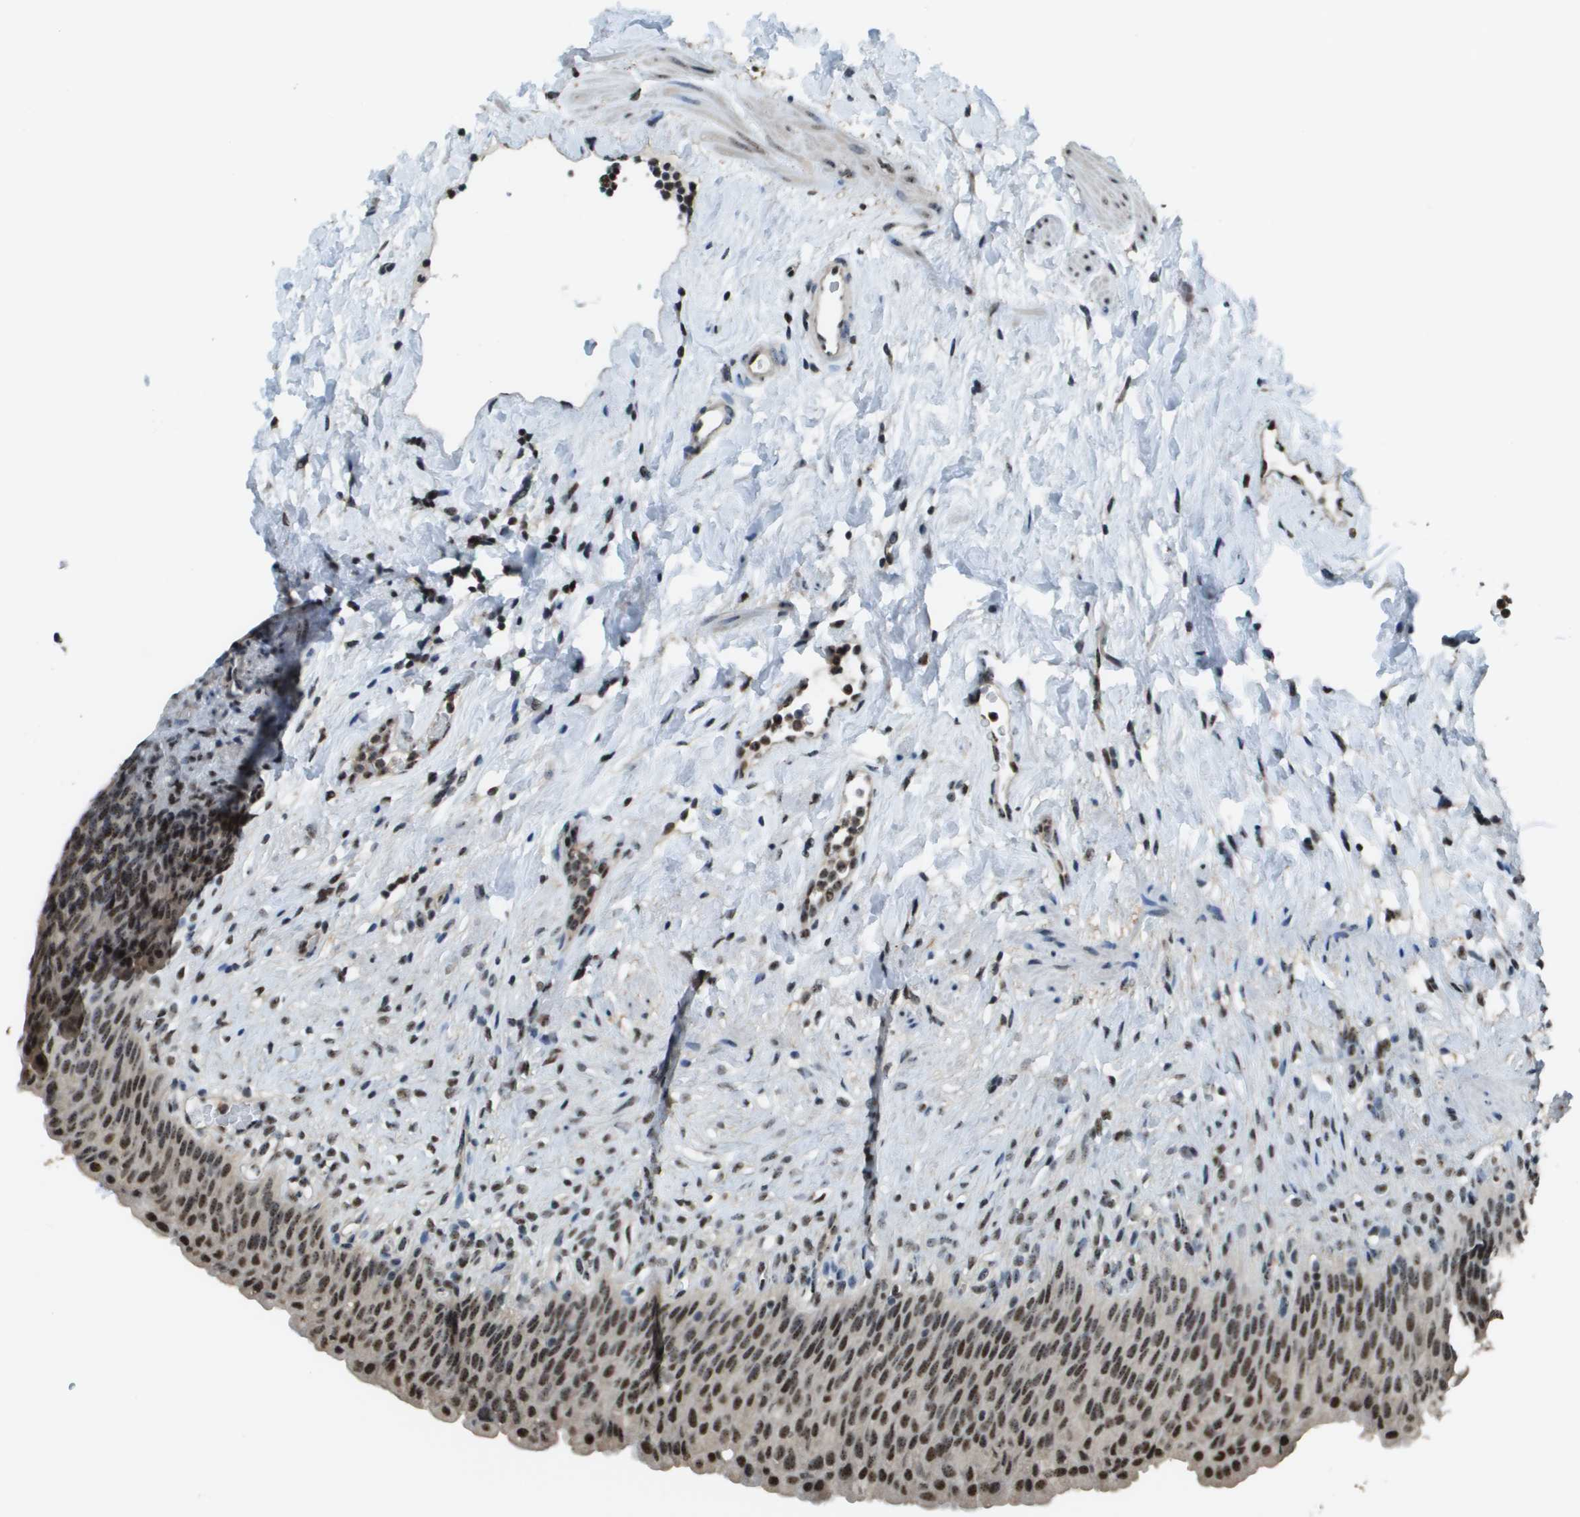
{"staining": {"intensity": "strong", "quantity": ">75%", "location": "nuclear"}, "tissue": "urinary bladder", "cell_type": "Urothelial cells", "image_type": "normal", "snomed": [{"axis": "morphology", "description": "Normal tissue, NOS"}, {"axis": "topography", "description": "Urinary bladder"}], "caption": "Strong nuclear expression for a protein is seen in about >75% of urothelial cells of normal urinary bladder using immunohistochemistry (IHC).", "gene": "SP100", "patient": {"sex": "female", "age": 79}}